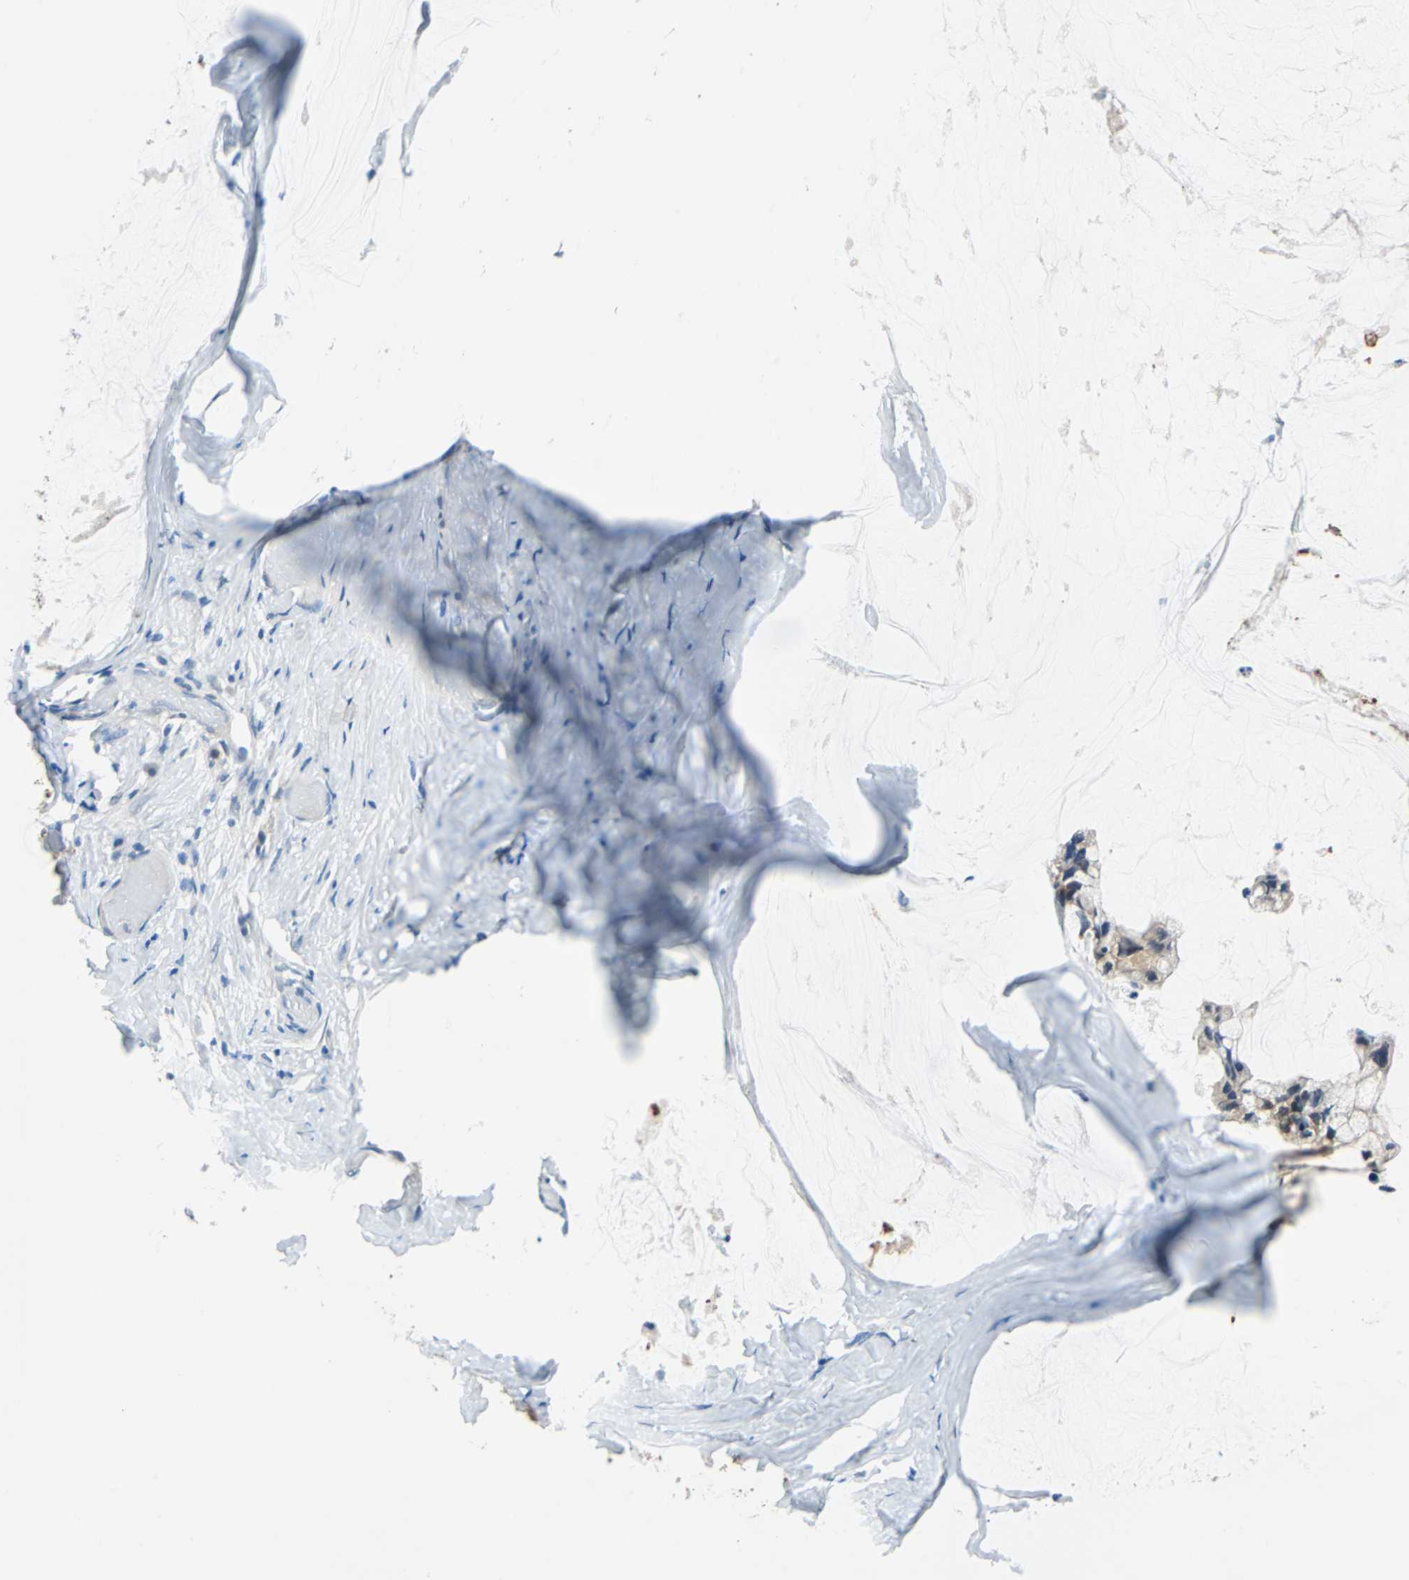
{"staining": {"intensity": "moderate", "quantity": "25%-75%", "location": "cytoplasmic/membranous"}, "tissue": "ovarian cancer", "cell_type": "Tumor cells", "image_type": "cancer", "snomed": [{"axis": "morphology", "description": "Cystadenocarcinoma, mucinous, NOS"}, {"axis": "topography", "description": "Ovary"}], "caption": "Moderate cytoplasmic/membranous expression for a protein is identified in about 25%-75% of tumor cells of ovarian cancer using immunohistochemistry (IHC).", "gene": "FKBP4", "patient": {"sex": "female", "age": 39}}